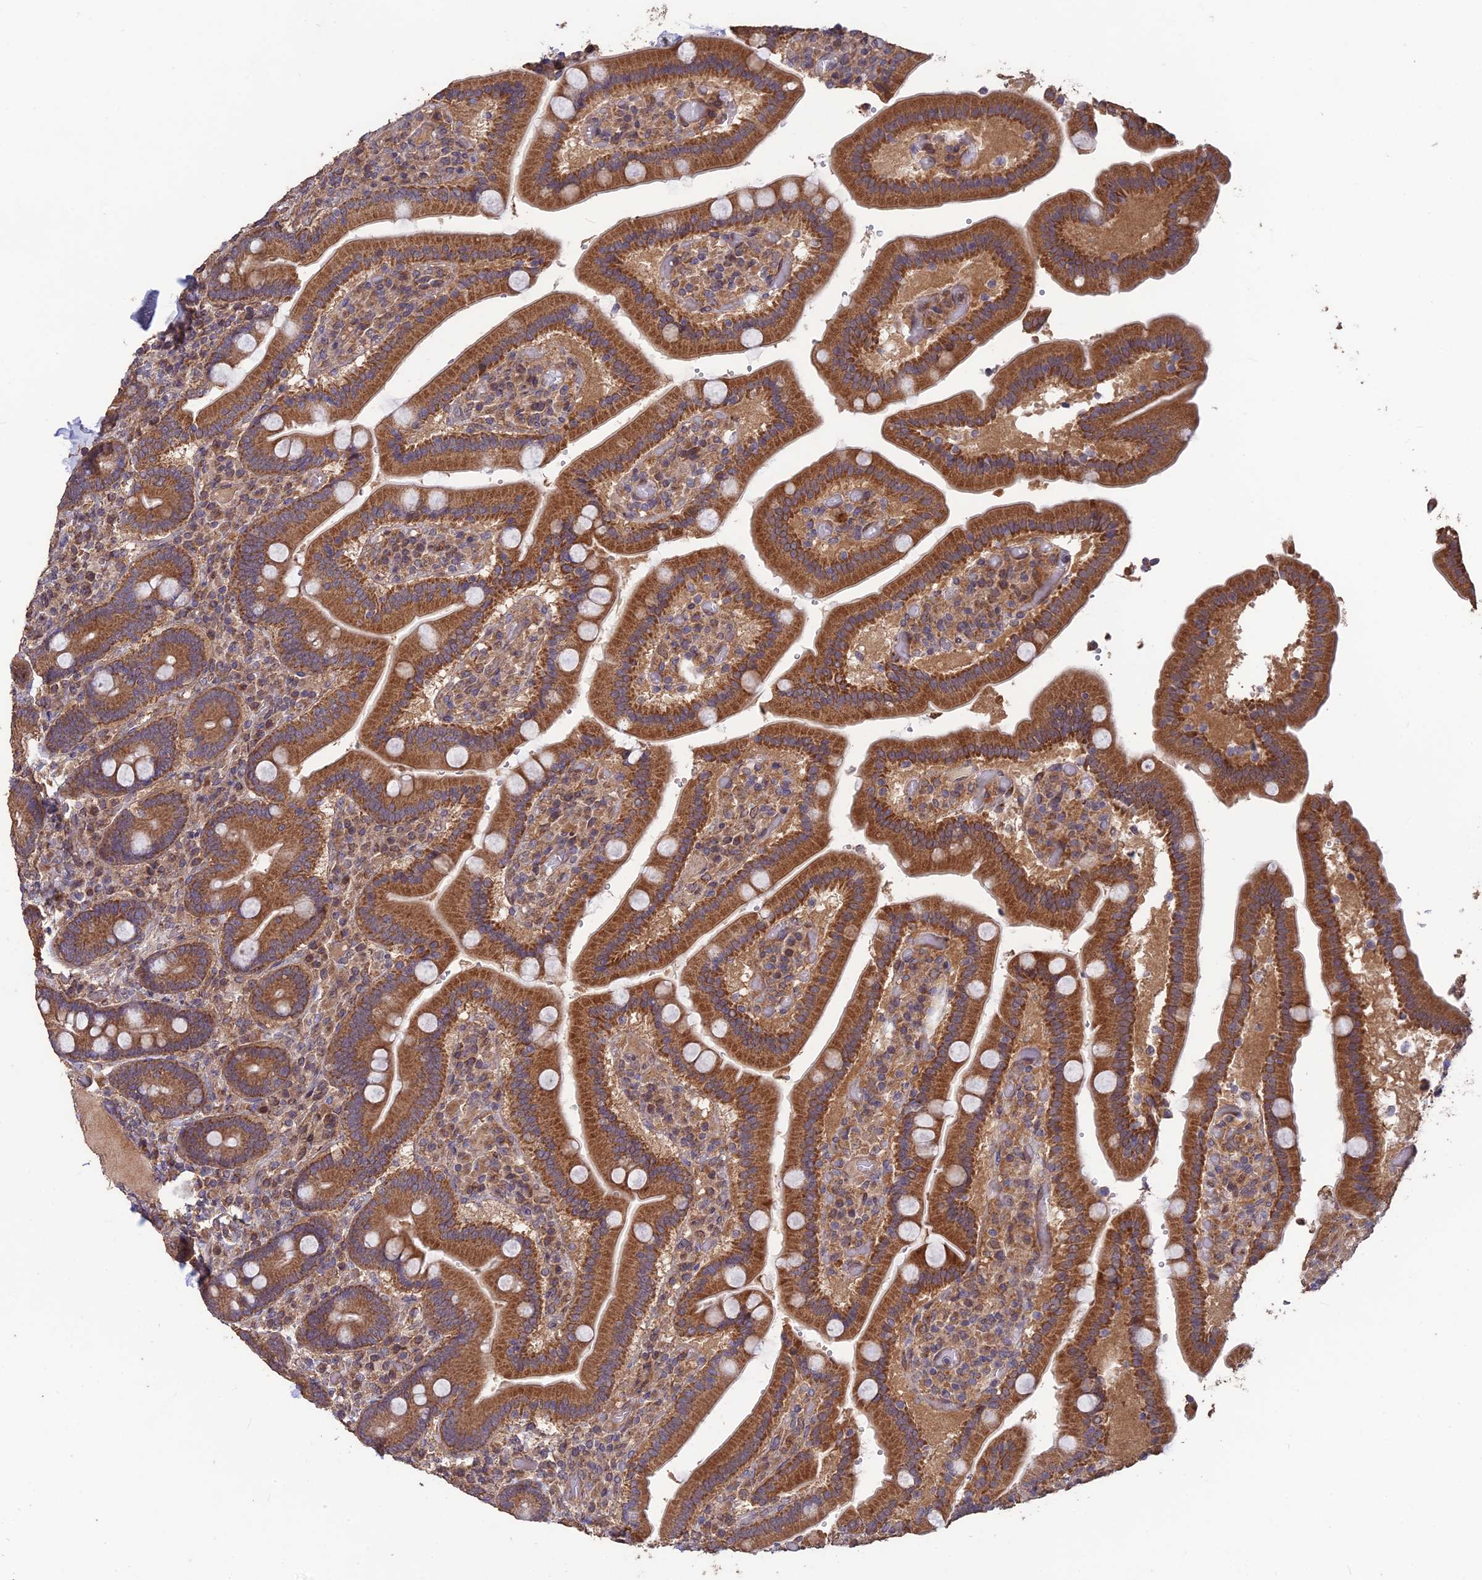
{"staining": {"intensity": "moderate", "quantity": ">75%", "location": "cytoplasmic/membranous"}, "tissue": "duodenum", "cell_type": "Glandular cells", "image_type": "normal", "snomed": [{"axis": "morphology", "description": "Normal tissue, NOS"}, {"axis": "topography", "description": "Duodenum"}], "caption": "Brown immunohistochemical staining in benign human duodenum demonstrates moderate cytoplasmic/membranous expression in approximately >75% of glandular cells. Using DAB (brown) and hematoxylin (blue) stains, captured at high magnification using brightfield microscopy.", "gene": "SHISA5", "patient": {"sex": "female", "age": 62}}